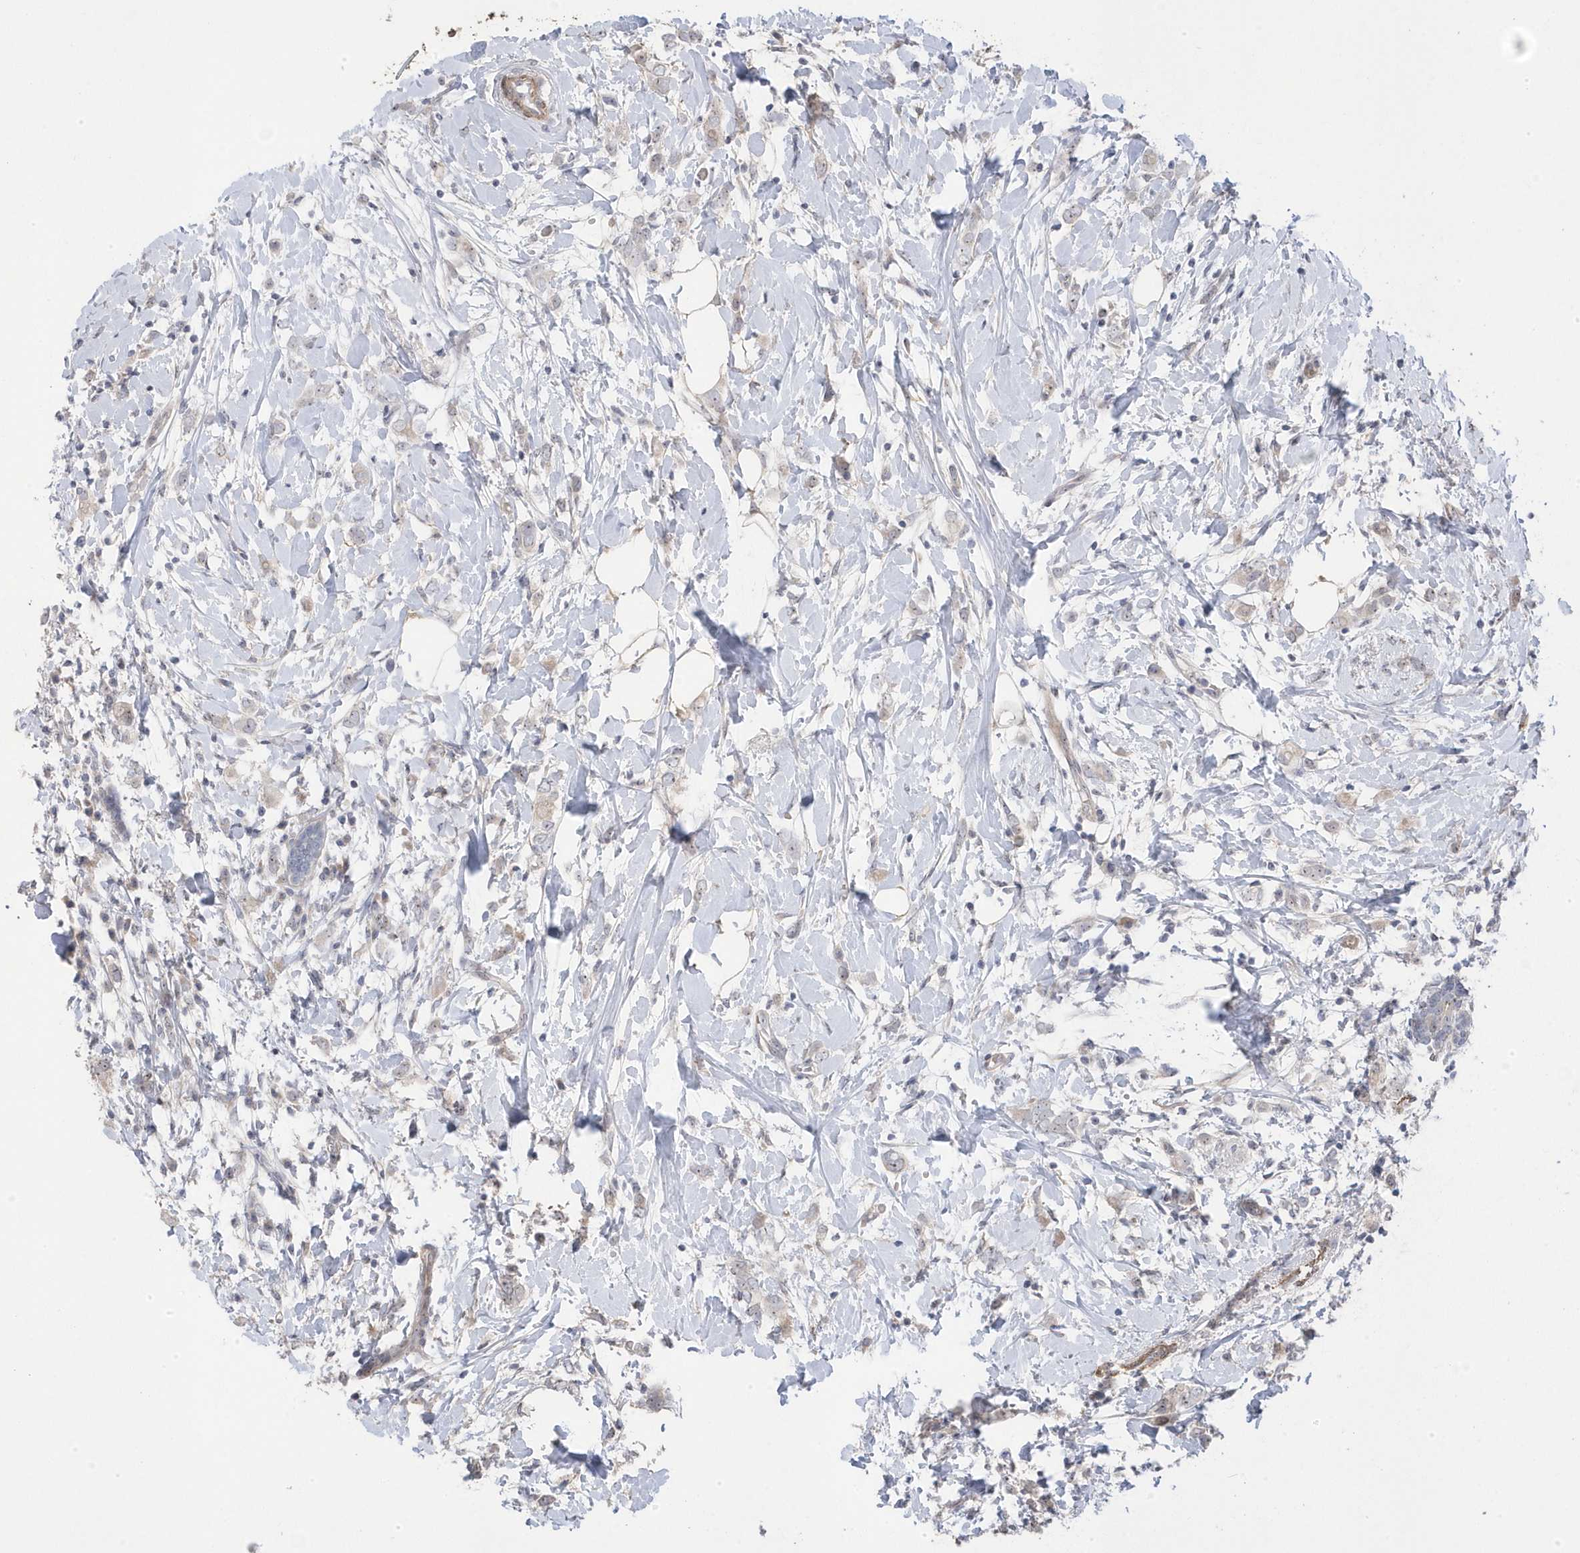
{"staining": {"intensity": "weak", "quantity": "<25%", "location": "cytoplasmic/membranous"}, "tissue": "breast cancer", "cell_type": "Tumor cells", "image_type": "cancer", "snomed": [{"axis": "morphology", "description": "Normal tissue, NOS"}, {"axis": "morphology", "description": "Lobular carcinoma"}, {"axis": "topography", "description": "Breast"}], "caption": "High power microscopy photomicrograph of an immunohistochemistry photomicrograph of lobular carcinoma (breast), revealing no significant positivity in tumor cells.", "gene": "GTPBP6", "patient": {"sex": "female", "age": 47}}